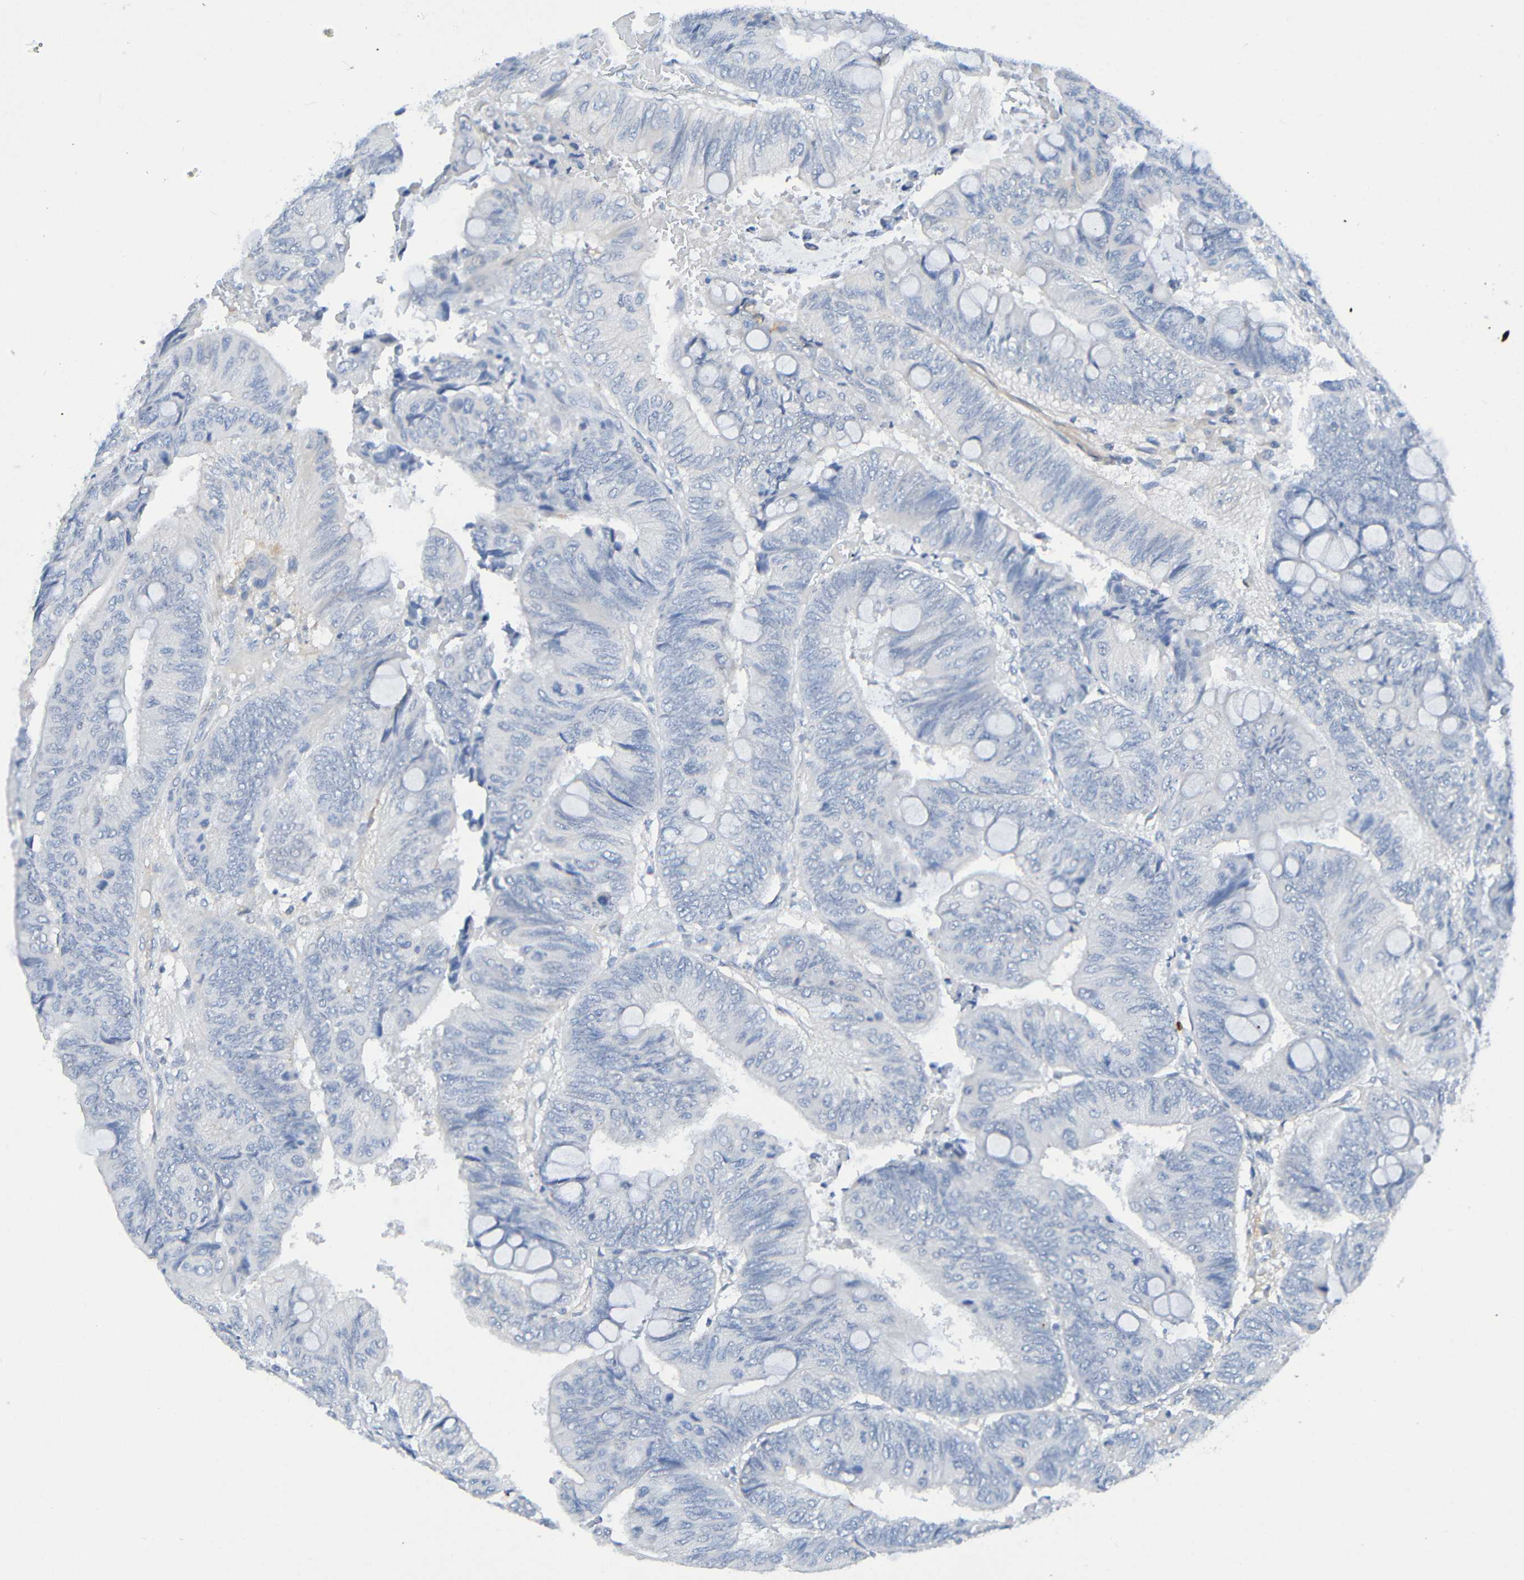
{"staining": {"intensity": "negative", "quantity": "none", "location": "none"}, "tissue": "colorectal cancer", "cell_type": "Tumor cells", "image_type": "cancer", "snomed": [{"axis": "morphology", "description": "Normal tissue, NOS"}, {"axis": "morphology", "description": "Adenocarcinoma, NOS"}, {"axis": "topography", "description": "Rectum"}, {"axis": "topography", "description": "Peripheral nerve tissue"}], "caption": "This is an immunohistochemistry (IHC) micrograph of adenocarcinoma (colorectal). There is no positivity in tumor cells.", "gene": "IL10", "patient": {"sex": "male", "age": 92}}